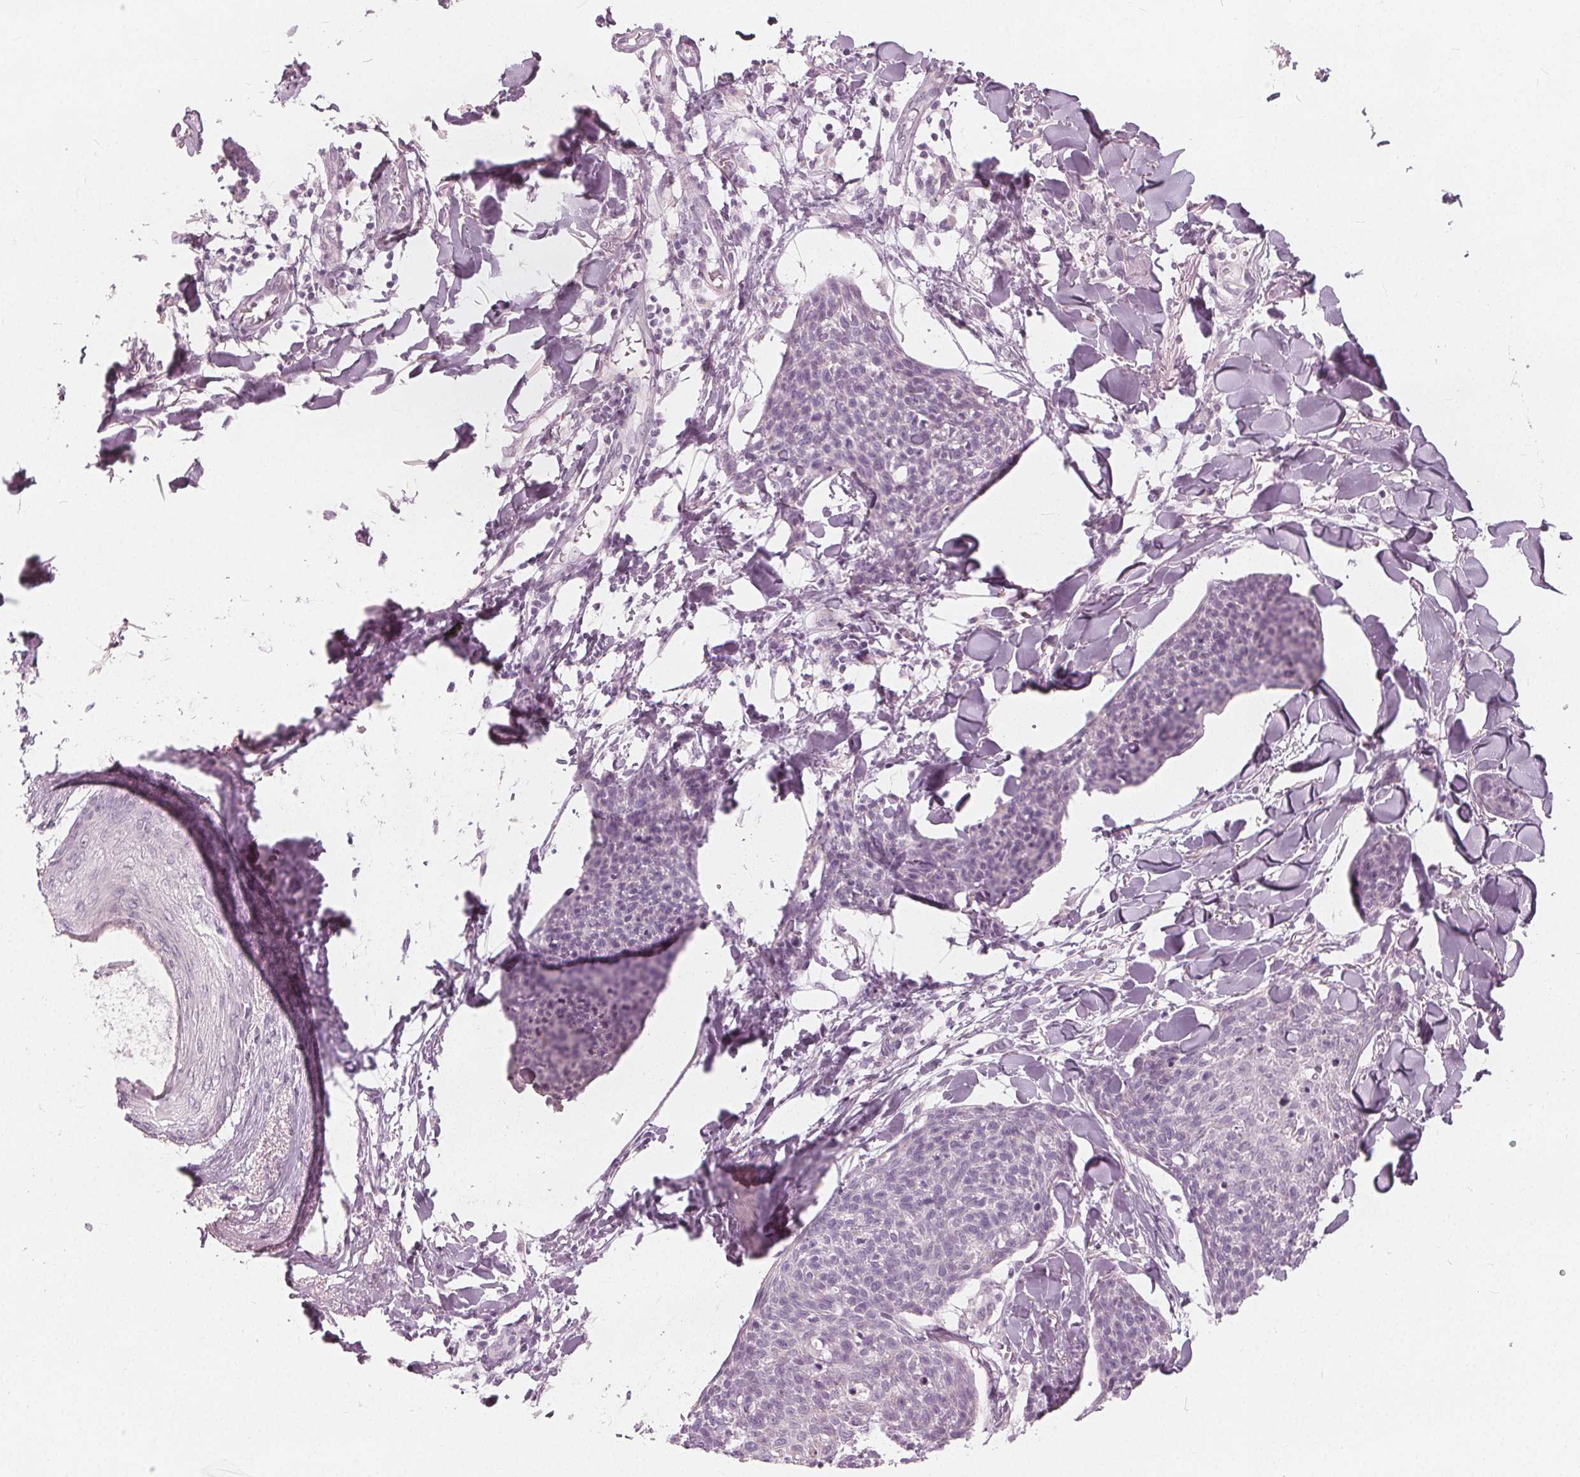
{"staining": {"intensity": "negative", "quantity": "none", "location": "none"}, "tissue": "skin cancer", "cell_type": "Tumor cells", "image_type": "cancer", "snomed": [{"axis": "morphology", "description": "Squamous cell carcinoma, NOS"}, {"axis": "topography", "description": "Skin"}, {"axis": "topography", "description": "Vulva"}], "caption": "A high-resolution image shows immunohistochemistry staining of squamous cell carcinoma (skin), which exhibits no significant expression in tumor cells.", "gene": "BRSK1", "patient": {"sex": "female", "age": 75}}